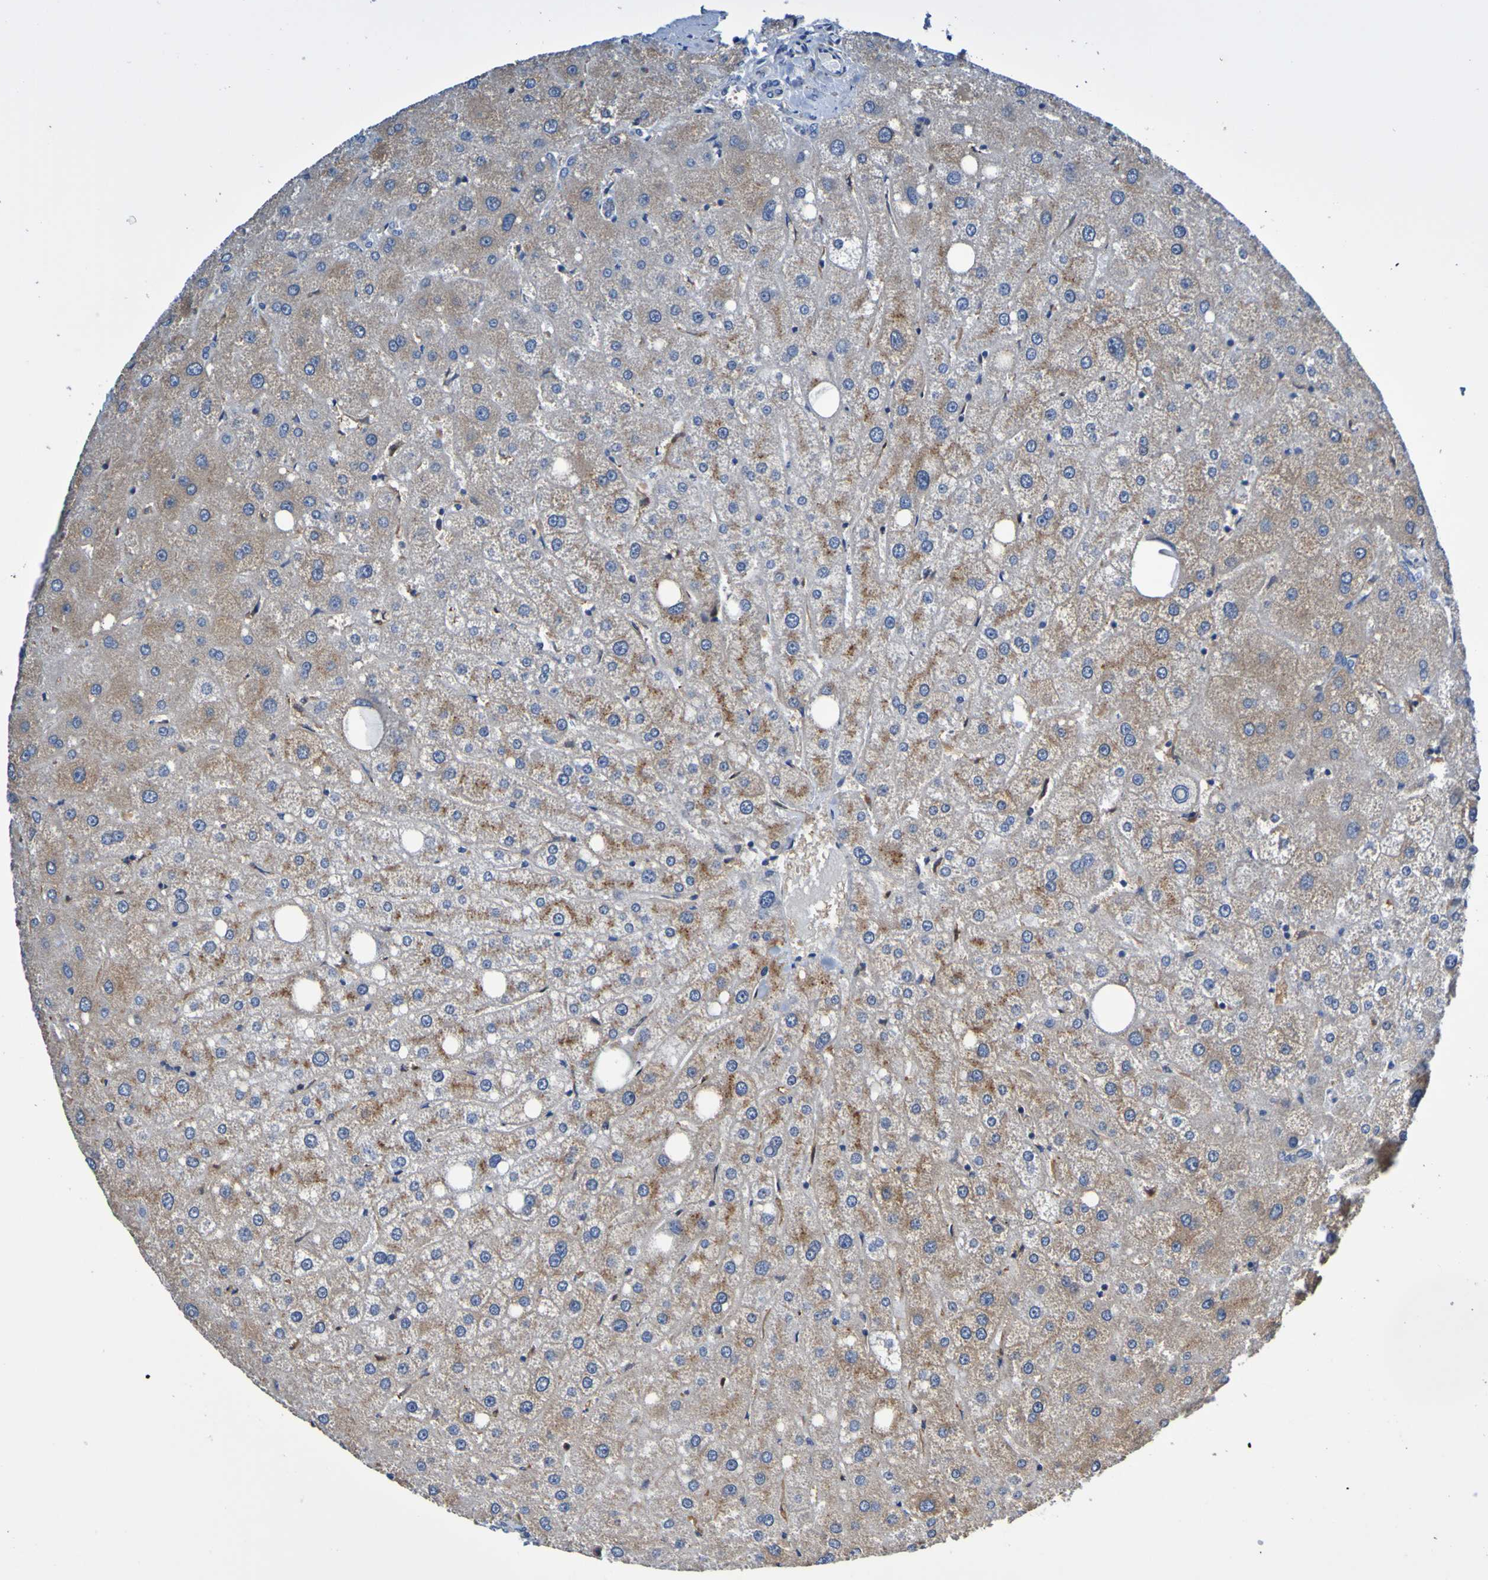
{"staining": {"intensity": "negative", "quantity": "none", "location": "none"}, "tissue": "liver", "cell_type": "Cholangiocytes", "image_type": "normal", "snomed": [{"axis": "morphology", "description": "Normal tissue, NOS"}, {"axis": "topography", "description": "Liver"}], "caption": "Protein analysis of unremarkable liver shows no significant expression in cholangiocytes. The staining is performed using DAB brown chromogen with nuclei counter-stained in using hematoxylin.", "gene": "METAP2", "patient": {"sex": "male", "age": 73}}